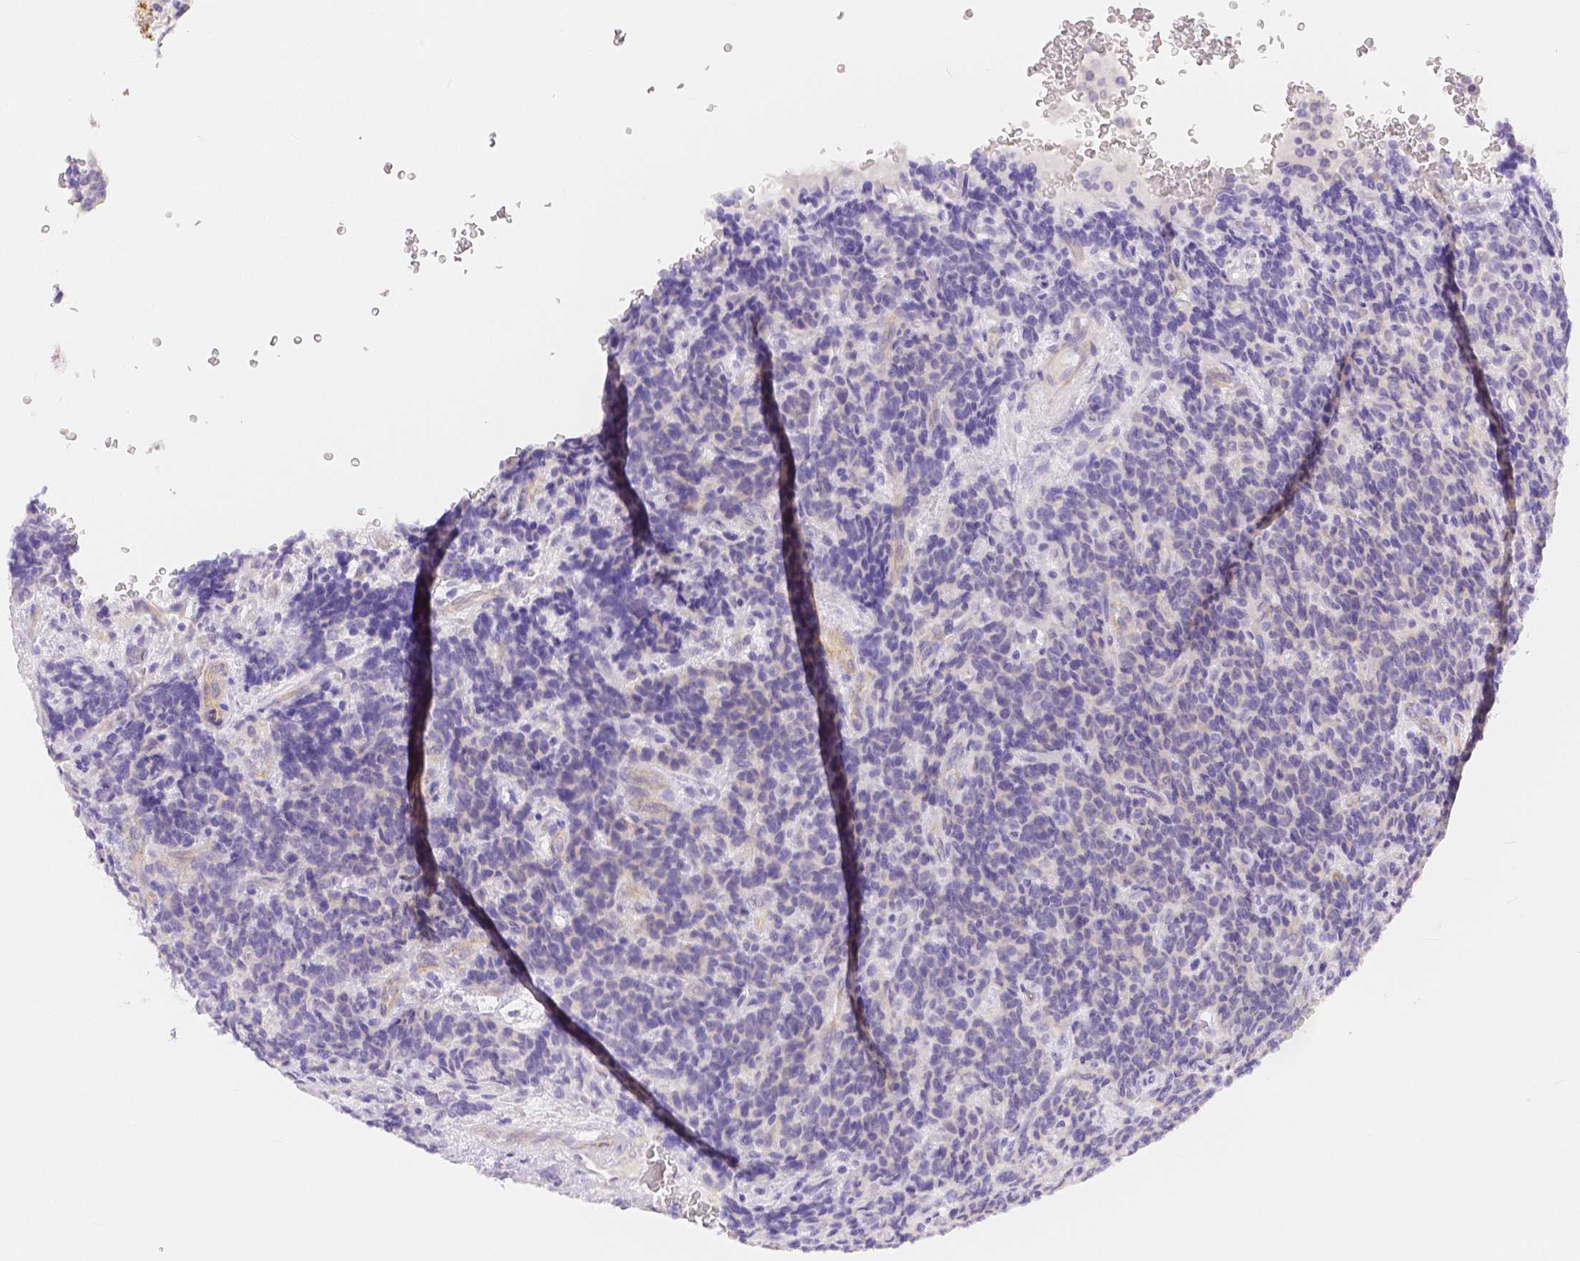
{"staining": {"intensity": "negative", "quantity": "none", "location": "none"}, "tissue": "carcinoid", "cell_type": "Tumor cells", "image_type": "cancer", "snomed": [{"axis": "morphology", "description": "Carcinoid, malignant, NOS"}, {"axis": "topography", "description": "Pancreas"}], "caption": "Carcinoid was stained to show a protein in brown. There is no significant expression in tumor cells.", "gene": "SLC27A5", "patient": {"sex": "male", "age": 36}}